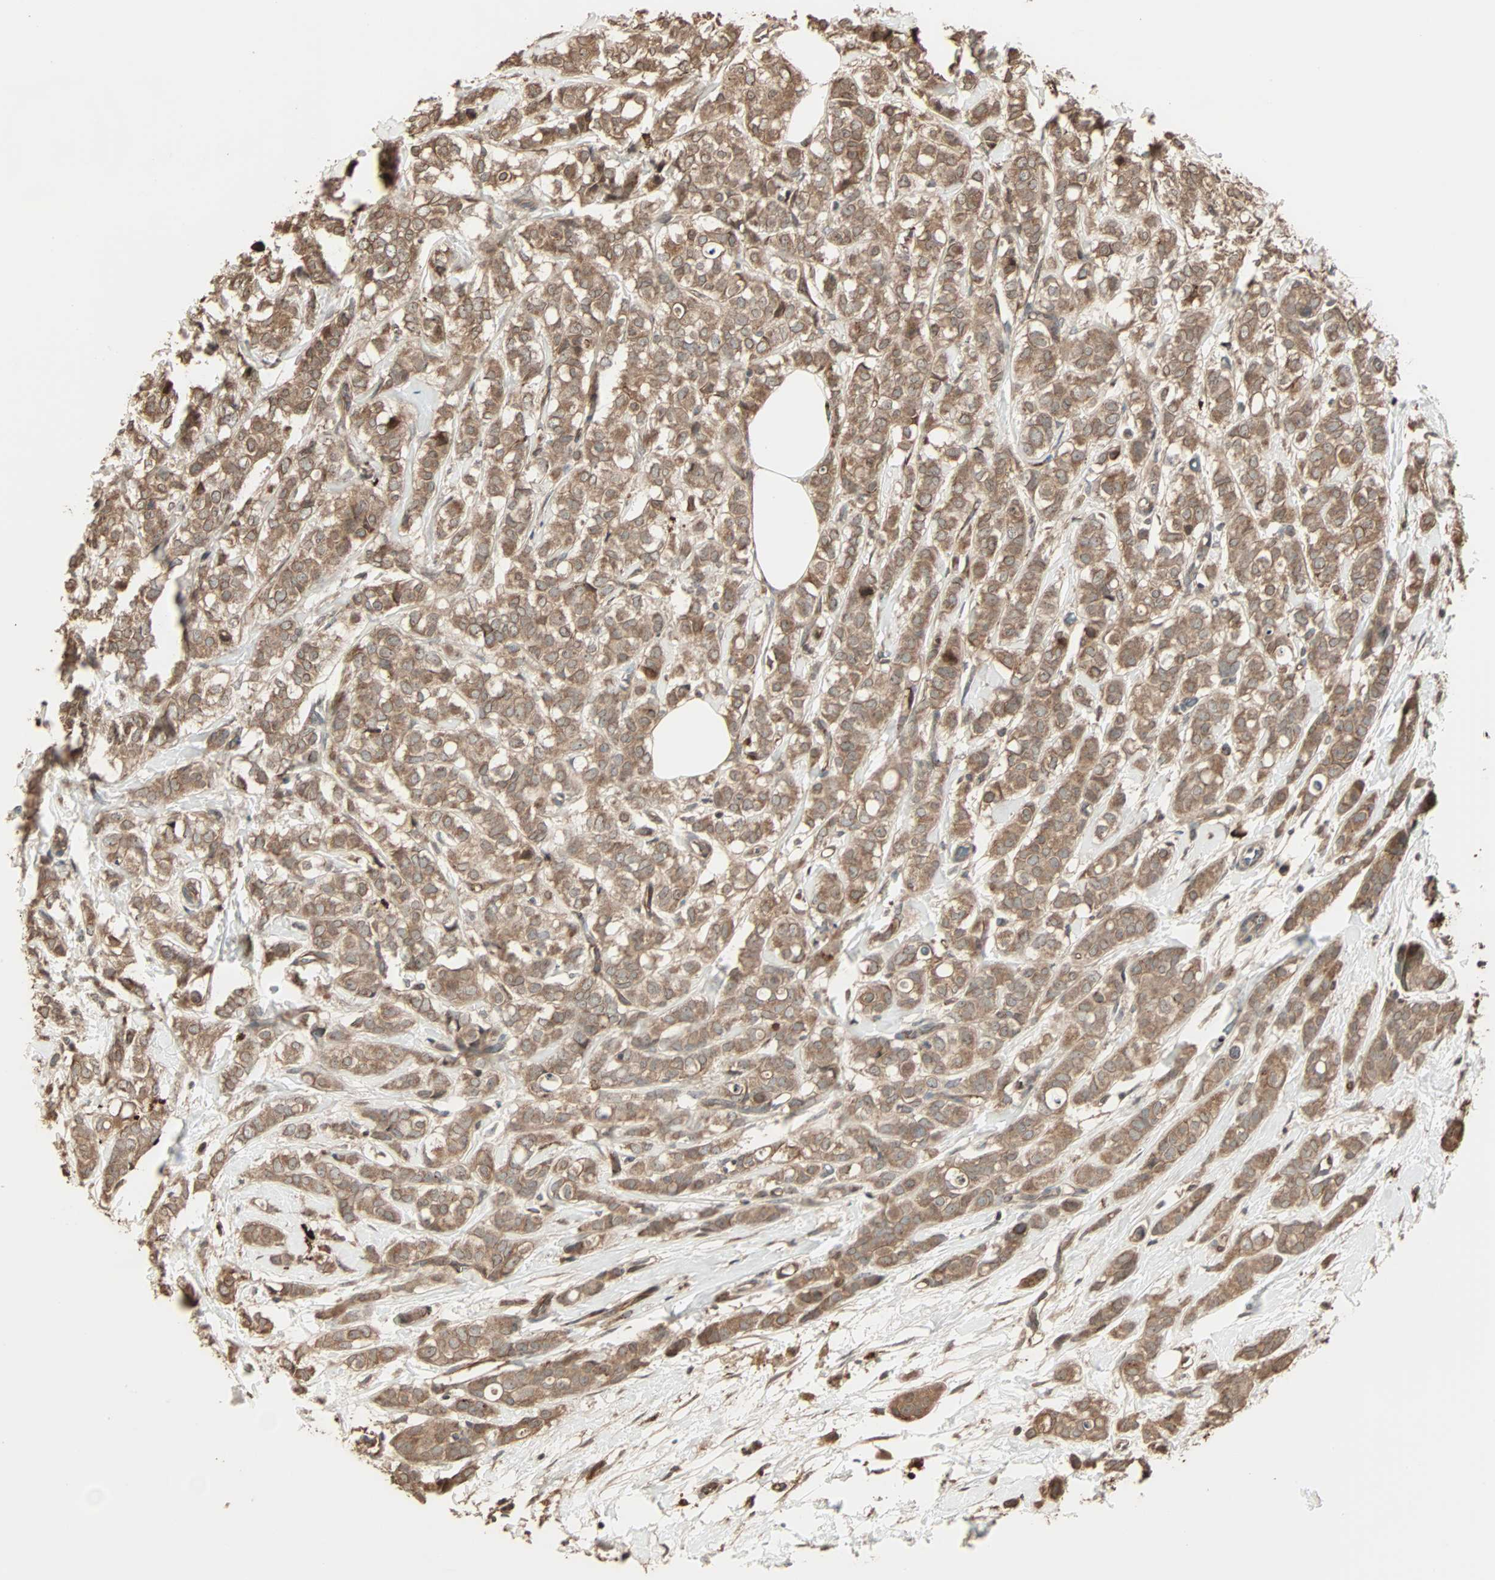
{"staining": {"intensity": "moderate", "quantity": ">75%", "location": "cytoplasmic/membranous"}, "tissue": "breast cancer", "cell_type": "Tumor cells", "image_type": "cancer", "snomed": [{"axis": "morphology", "description": "Lobular carcinoma"}, {"axis": "topography", "description": "Breast"}], "caption": "This is an image of immunohistochemistry (IHC) staining of breast lobular carcinoma, which shows moderate expression in the cytoplasmic/membranous of tumor cells.", "gene": "CALCRL", "patient": {"sex": "female", "age": 60}}